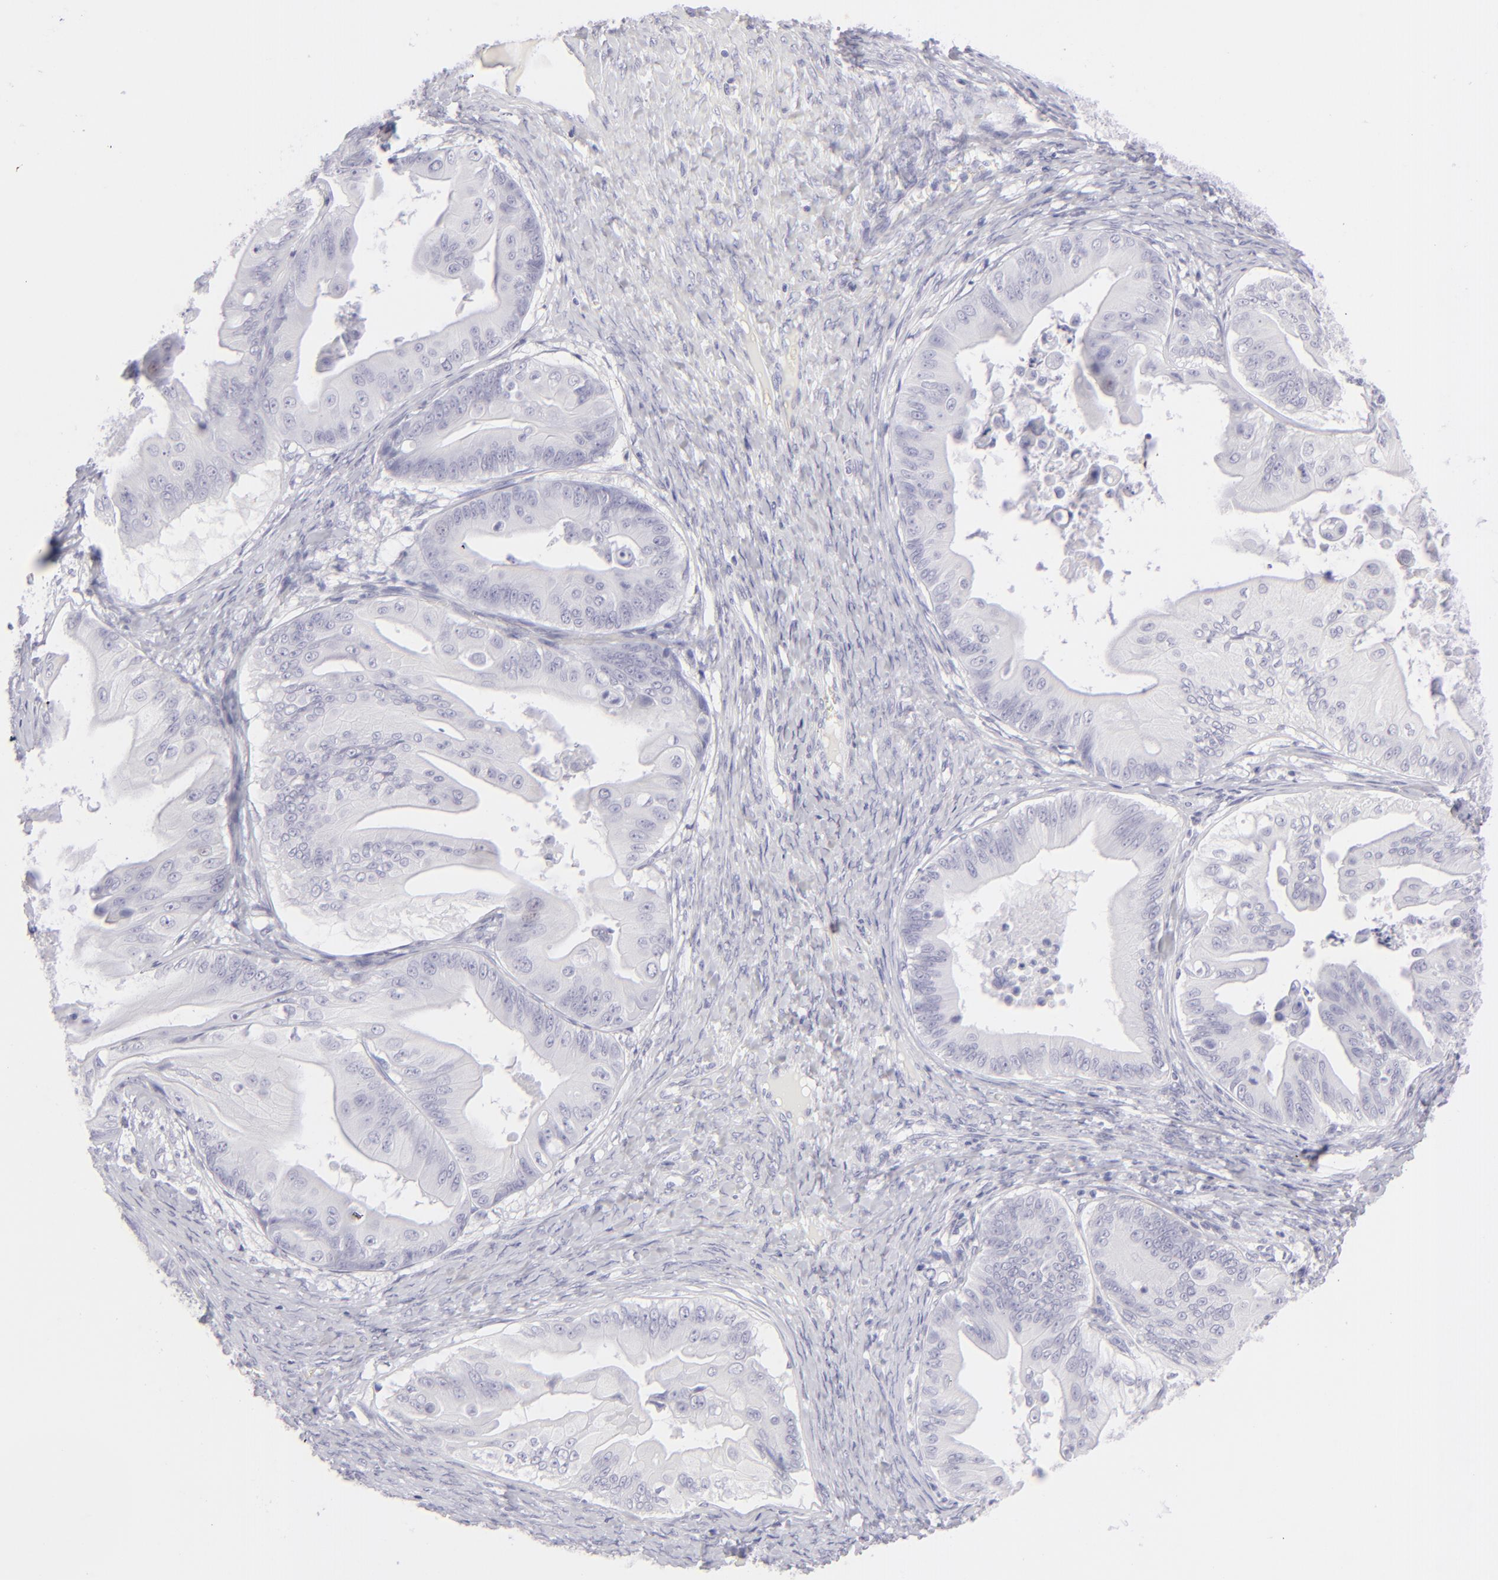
{"staining": {"intensity": "negative", "quantity": "none", "location": "none"}, "tissue": "ovarian cancer", "cell_type": "Tumor cells", "image_type": "cancer", "snomed": [{"axis": "morphology", "description": "Cystadenocarcinoma, mucinous, NOS"}, {"axis": "topography", "description": "Ovary"}], "caption": "Human ovarian cancer stained for a protein using immunohistochemistry demonstrates no staining in tumor cells.", "gene": "FCER2", "patient": {"sex": "female", "age": 37}}